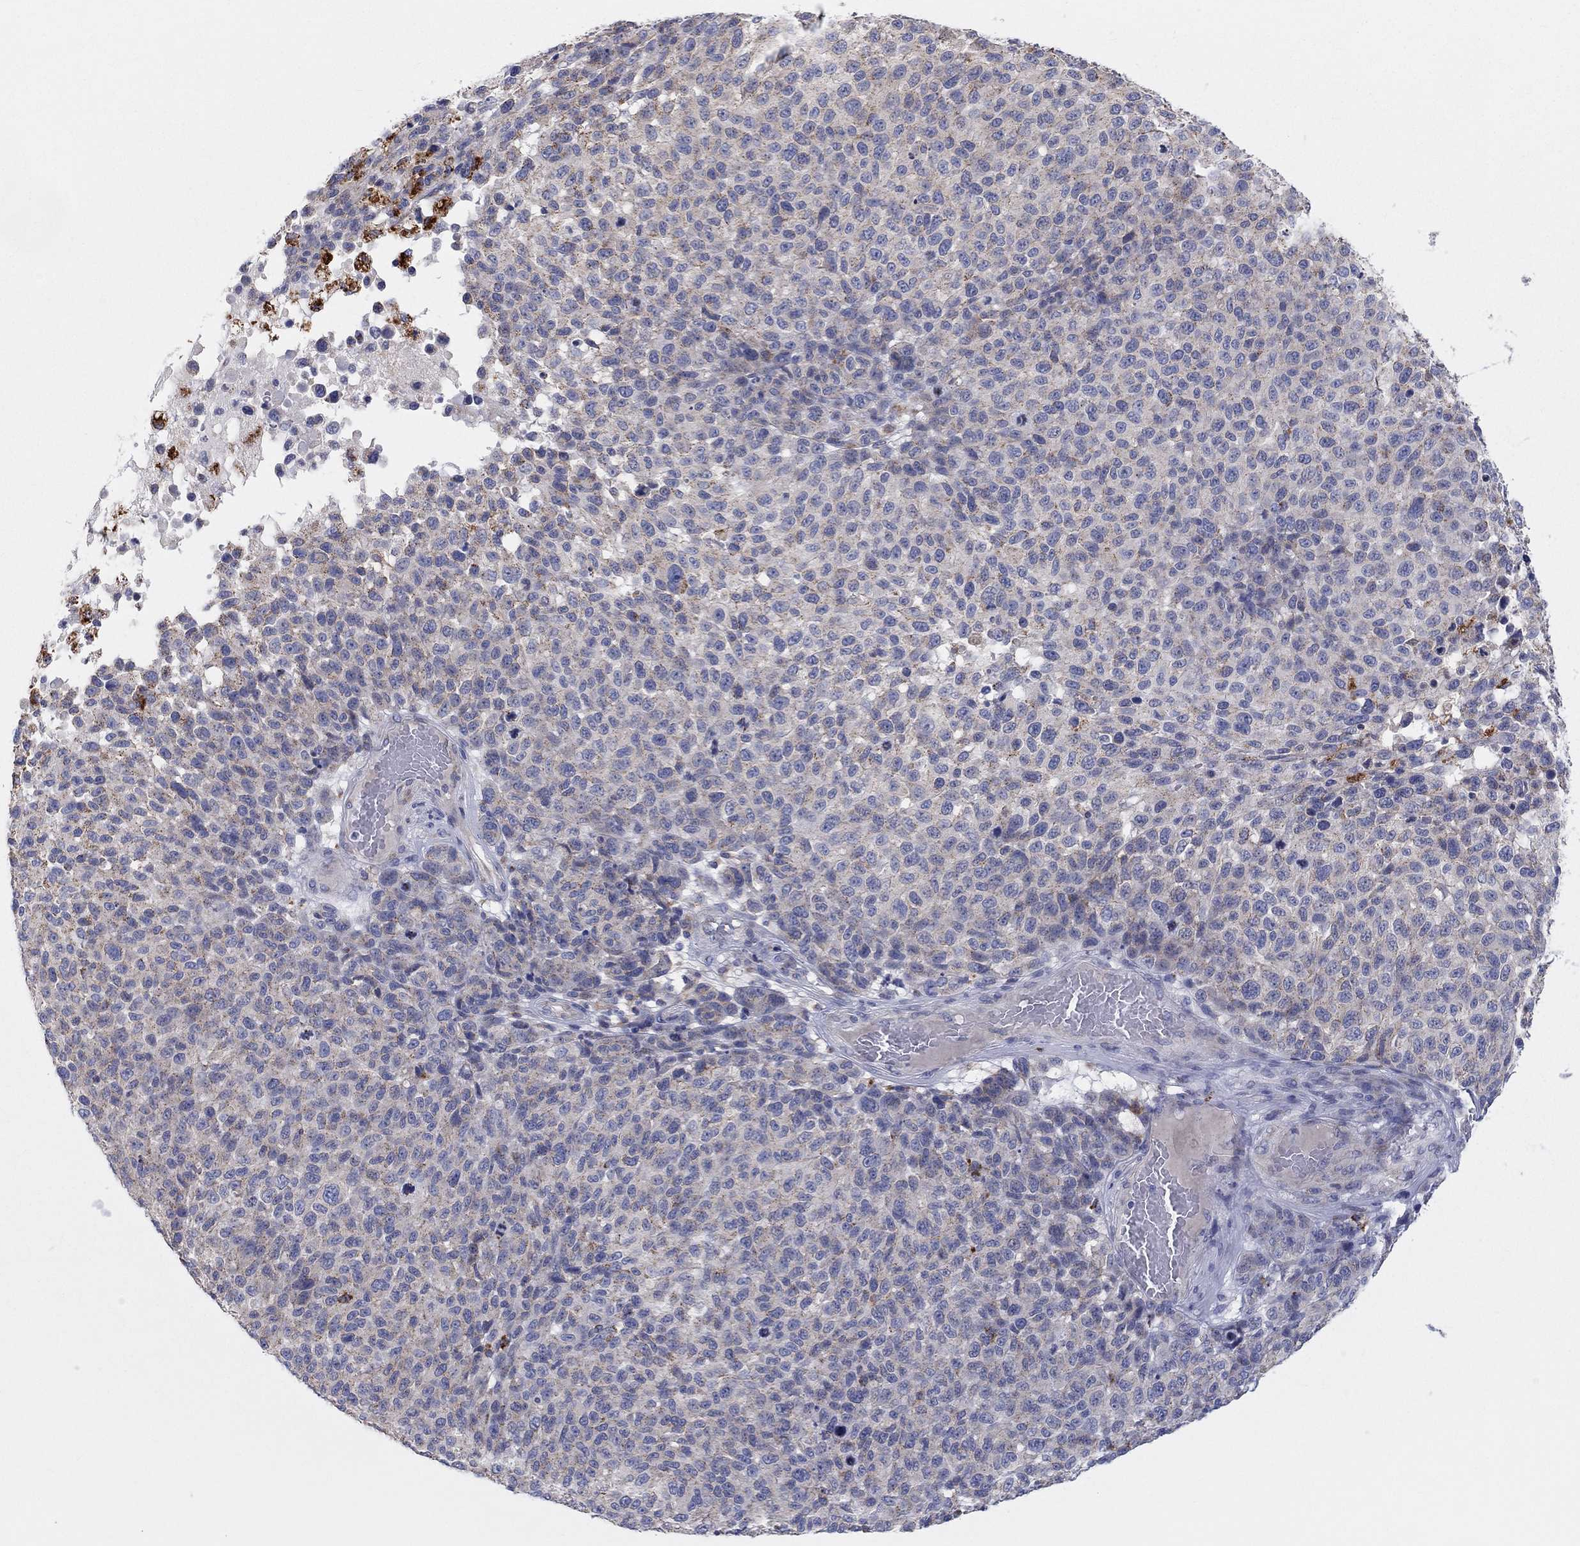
{"staining": {"intensity": "weak", "quantity": "25%-75%", "location": "cytoplasmic/membranous"}, "tissue": "melanoma", "cell_type": "Tumor cells", "image_type": "cancer", "snomed": [{"axis": "morphology", "description": "Malignant melanoma, NOS"}, {"axis": "topography", "description": "Skin"}], "caption": "About 25%-75% of tumor cells in melanoma show weak cytoplasmic/membranous protein positivity as visualized by brown immunohistochemical staining.", "gene": "BCO2", "patient": {"sex": "female", "age": 95}}